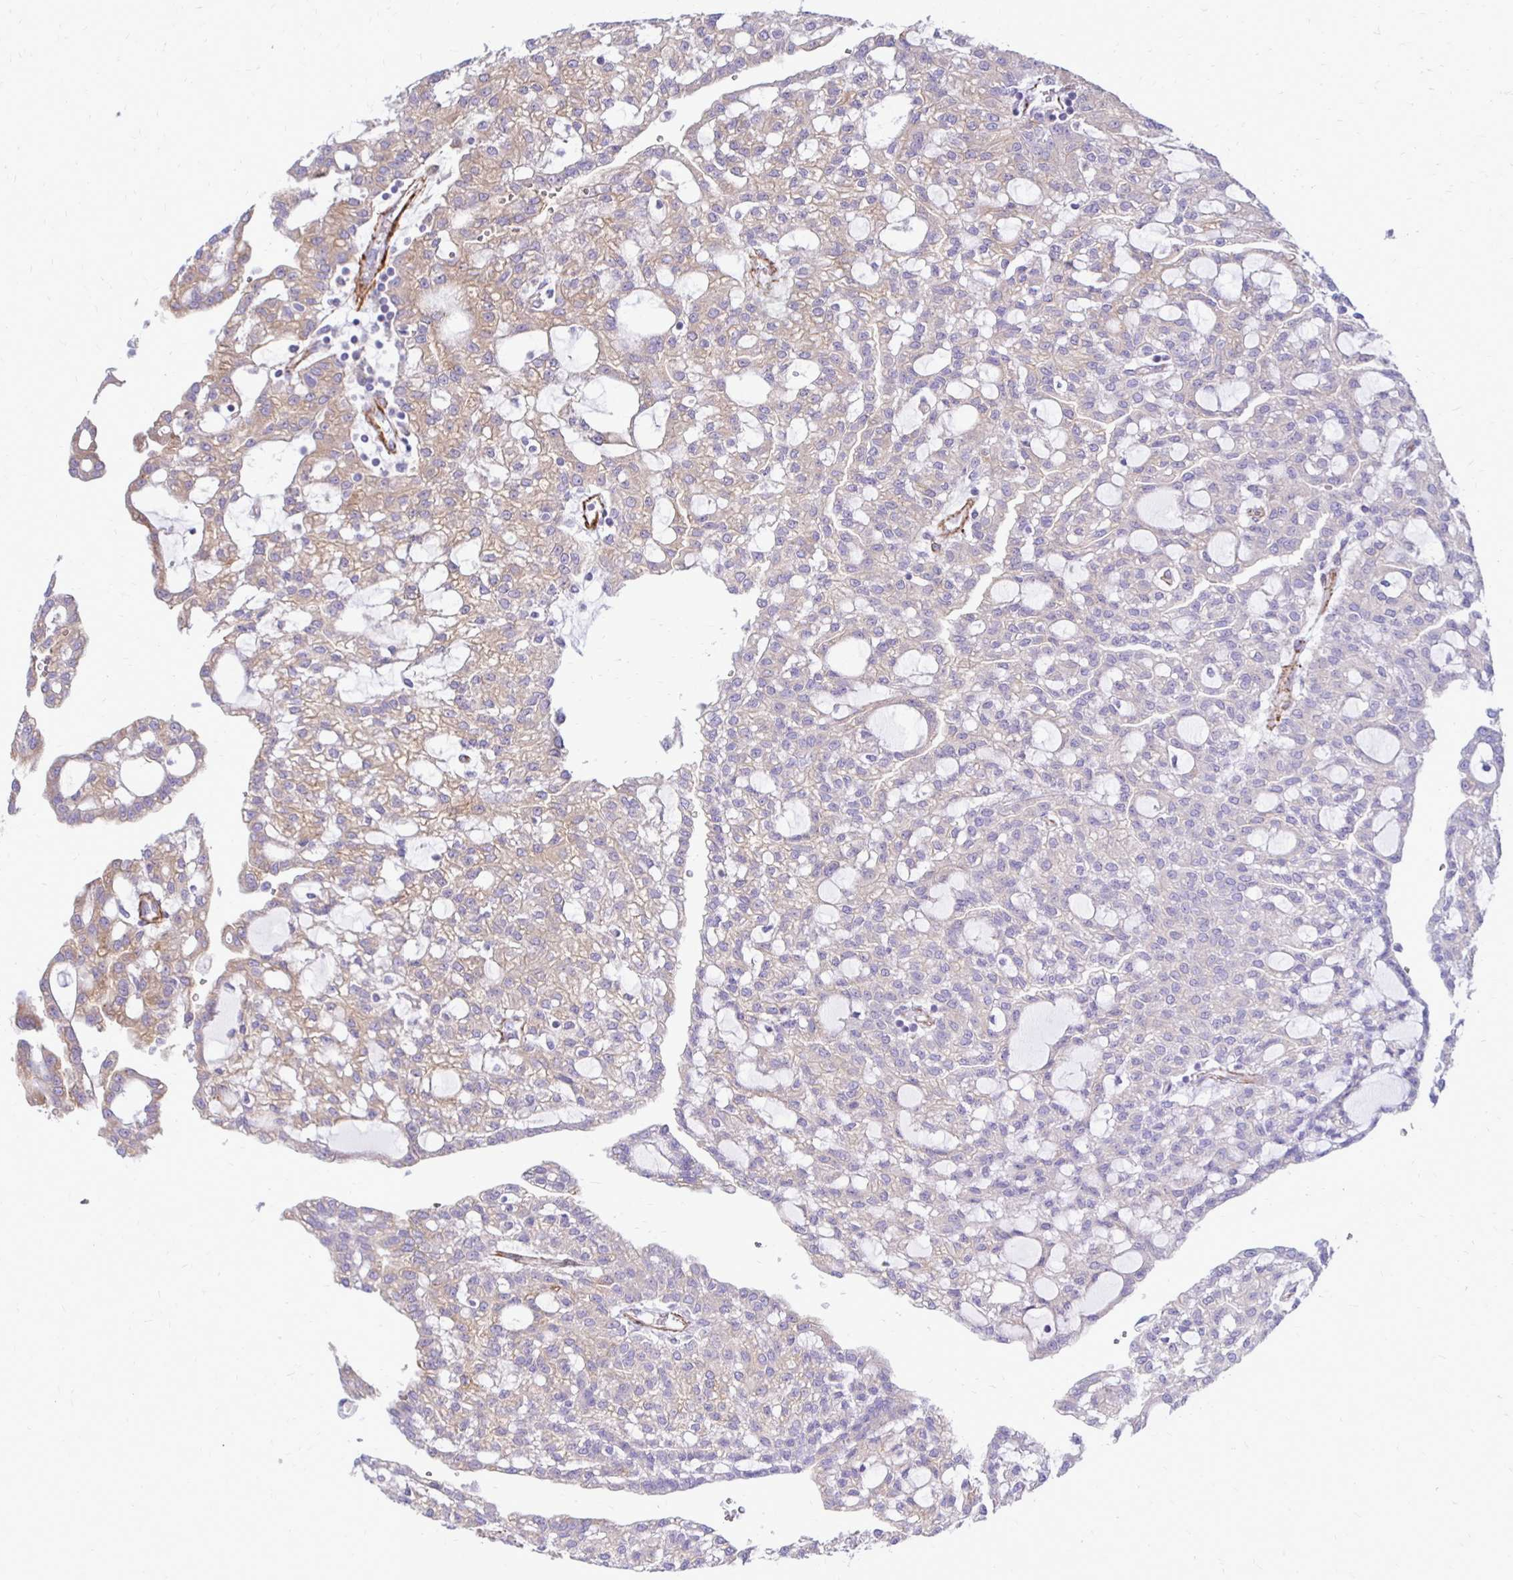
{"staining": {"intensity": "moderate", "quantity": "25%-75%", "location": "cytoplasmic/membranous"}, "tissue": "renal cancer", "cell_type": "Tumor cells", "image_type": "cancer", "snomed": [{"axis": "morphology", "description": "Adenocarcinoma, NOS"}, {"axis": "topography", "description": "Kidney"}], "caption": "Tumor cells exhibit moderate cytoplasmic/membranous staining in approximately 25%-75% of cells in renal cancer.", "gene": "CTPS1", "patient": {"sex": "male", "age": 63}}